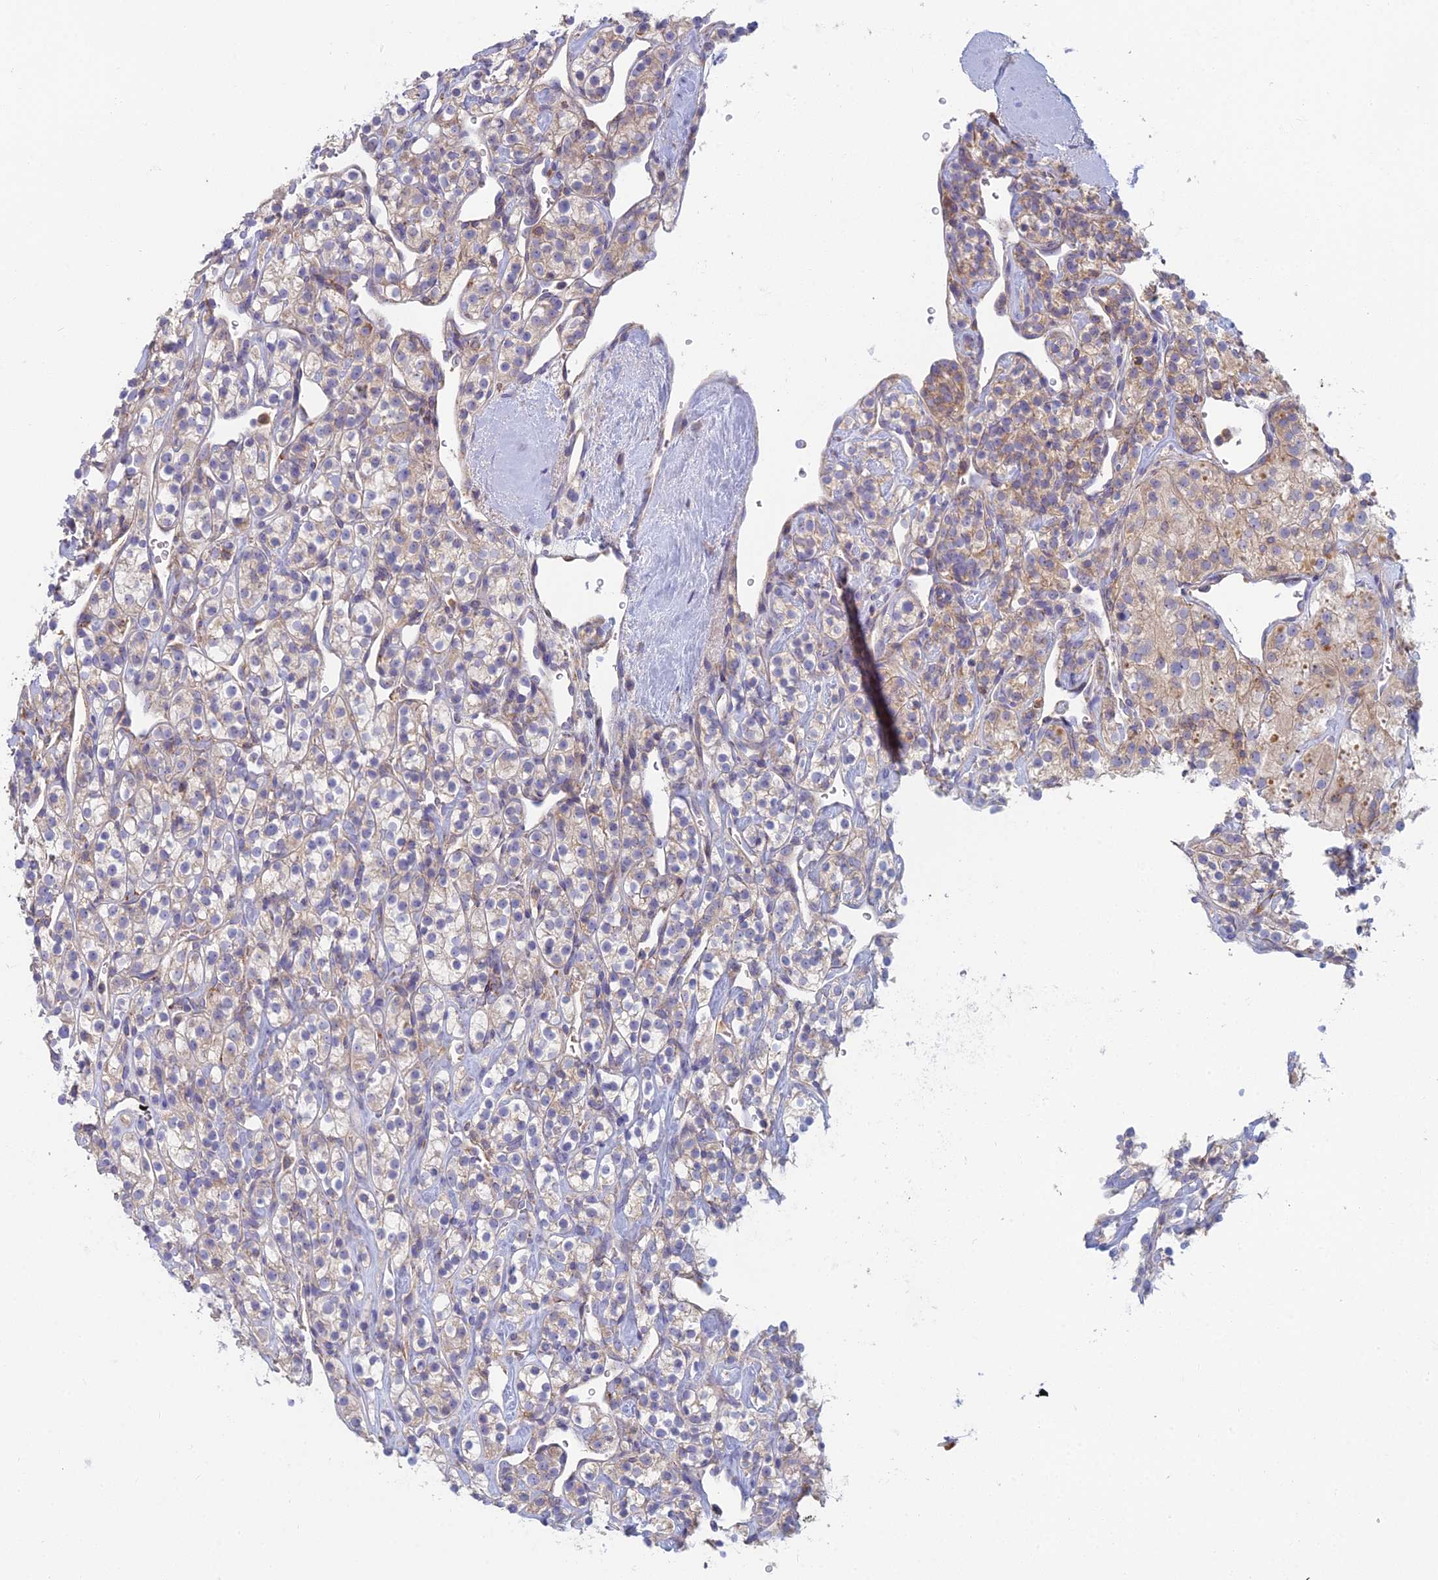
{"staining": {"intensity": "weak", "quantity": "<25%", "location": "cytoplasmic/membranous"}, "tissue": "renal cancer", "cell_type": "Tumor cells", "image_type": "cancer", "snomed": [{"axis": "morphology", "description": "Adenocarcinoma, NOS"}, {"axis": "topography", "description": "Kidney"}], "caption": "An immunohistochemistry micrograph of renal cancer (adenocarcinoma) is shown. There is no staining in tumor cells of renal cancer (adenocarcinoma).", "gene": "IFTAP", "patient": {"sex": "male", "age": 77}}